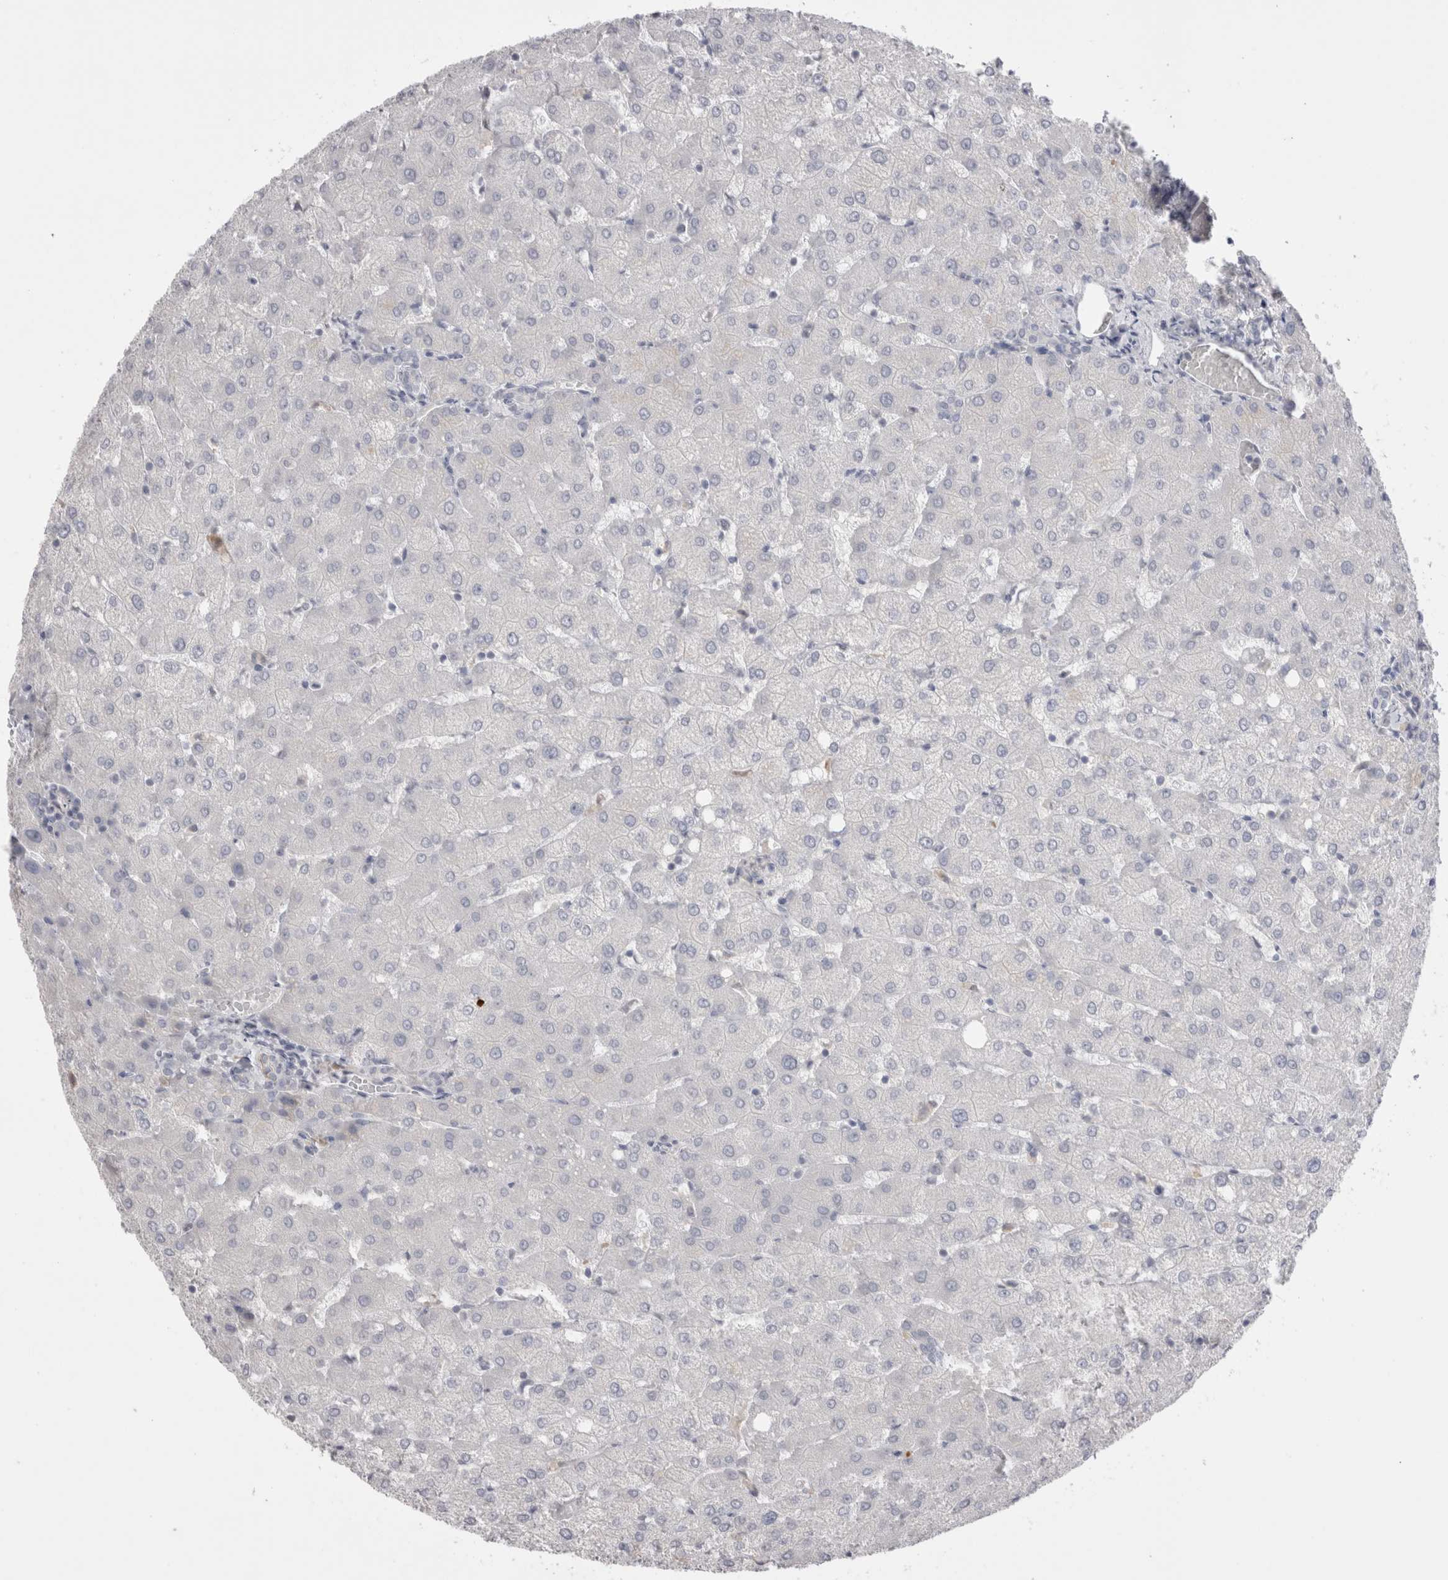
{"staining": {"intensity": "negative", "quantity": "none", "location": "none"}, "tissue": "liver", "cell_type": "Cholangiocytes", "image_type": "normal", "snomed": [{"axis": "morphology", "description": "Normal tissue, NOS"}, {"axis": "topography", "description": "Liver"}], "caption": "DAB (3,3'-diaminobenzidine) immunohistochemical staining of benign liver reveals no significant positivity in cholangiocytes.", "gene": "SUCNR1", "patient": {"sex": "female", "age": 54}}